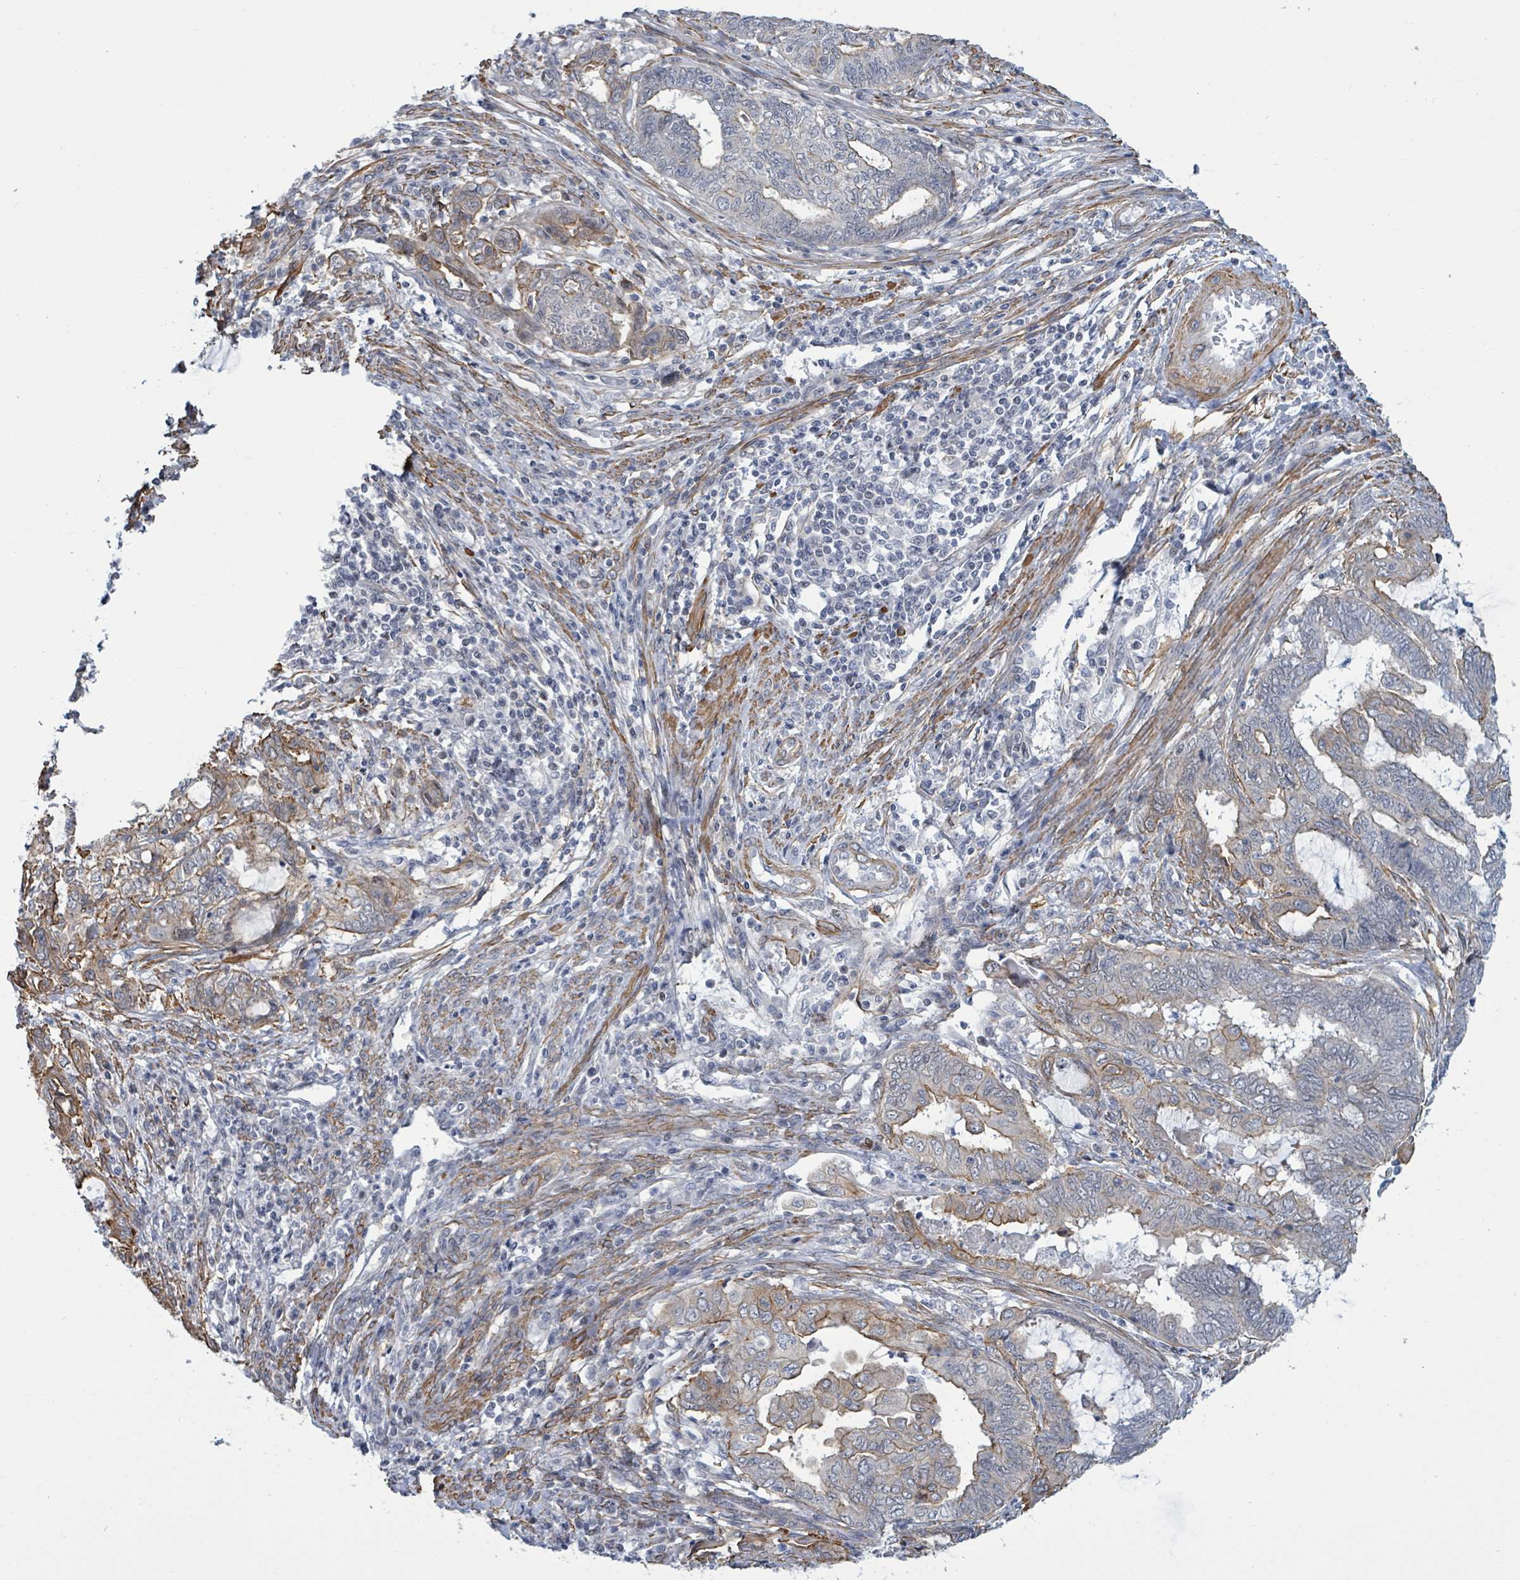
{"staining": {"intensity": "moderate", "quantity": "<25%", "location": "cytoplasmic/membranous"}, "tissue": "endometrial cancer", "cell_type": "Tumor cells", "image_type": "cancer", "snomed": [{"axis": "morphology", "description": "Adenocarcinoma, NOS"}, {"axis": "topography", "description": "Uterus"}, {"axis": "topography", "description": "Endometrium"}], "caption": "Adenocarcinoma (endometrial) stained with DAB (3,3'-diaminobenzidine) immunohistochemistry demonstrates low levels of moderate cytoplasmic/membranous expression in about <25% of tumor cells.", "gene": "DMRTC1B", "patient": {"sex": "female", "age": 70}}